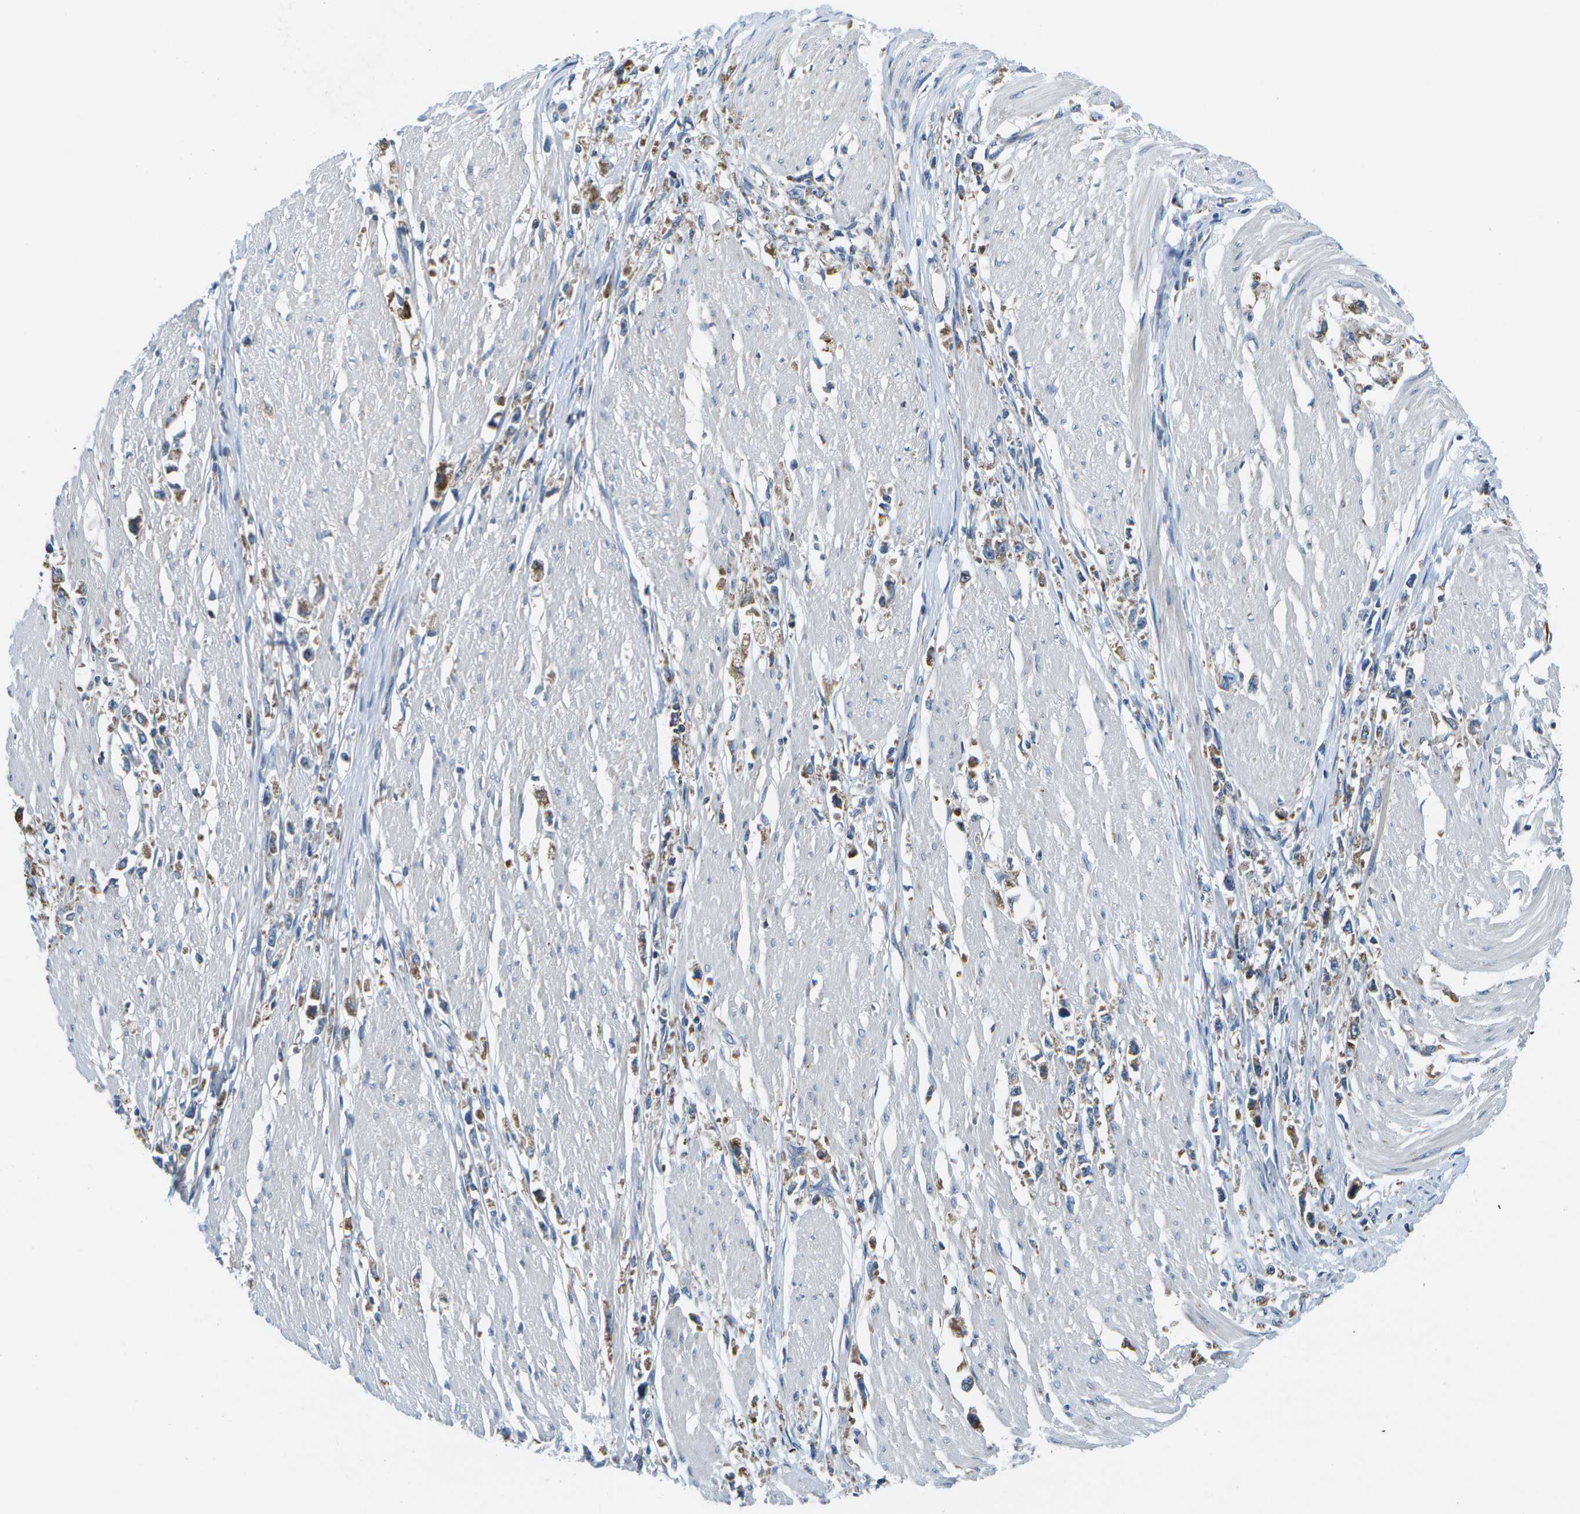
{"staining": {"intensity": "strong", "quantity": "<25%", "location": "cytoplasmic/membranous"}, "tissue": "stomach cancer", "cell_type": "Tumor cells", "image_type": "cancer", "snomed": [{"axis": "morphology", "description": "Adenocarcinoma, NOS"}, {"axis": "topography", "description": "Stomach"}], "caption": "This photomicrograph displays immunohistochemistry (IHC) staining of stomach adenocarcinoma, with medium strong cytoplasmic/membranous expression in about <25% of tumor cells.", "gene": "GDF5", "patient": {"sex": "female", "age": 59}}